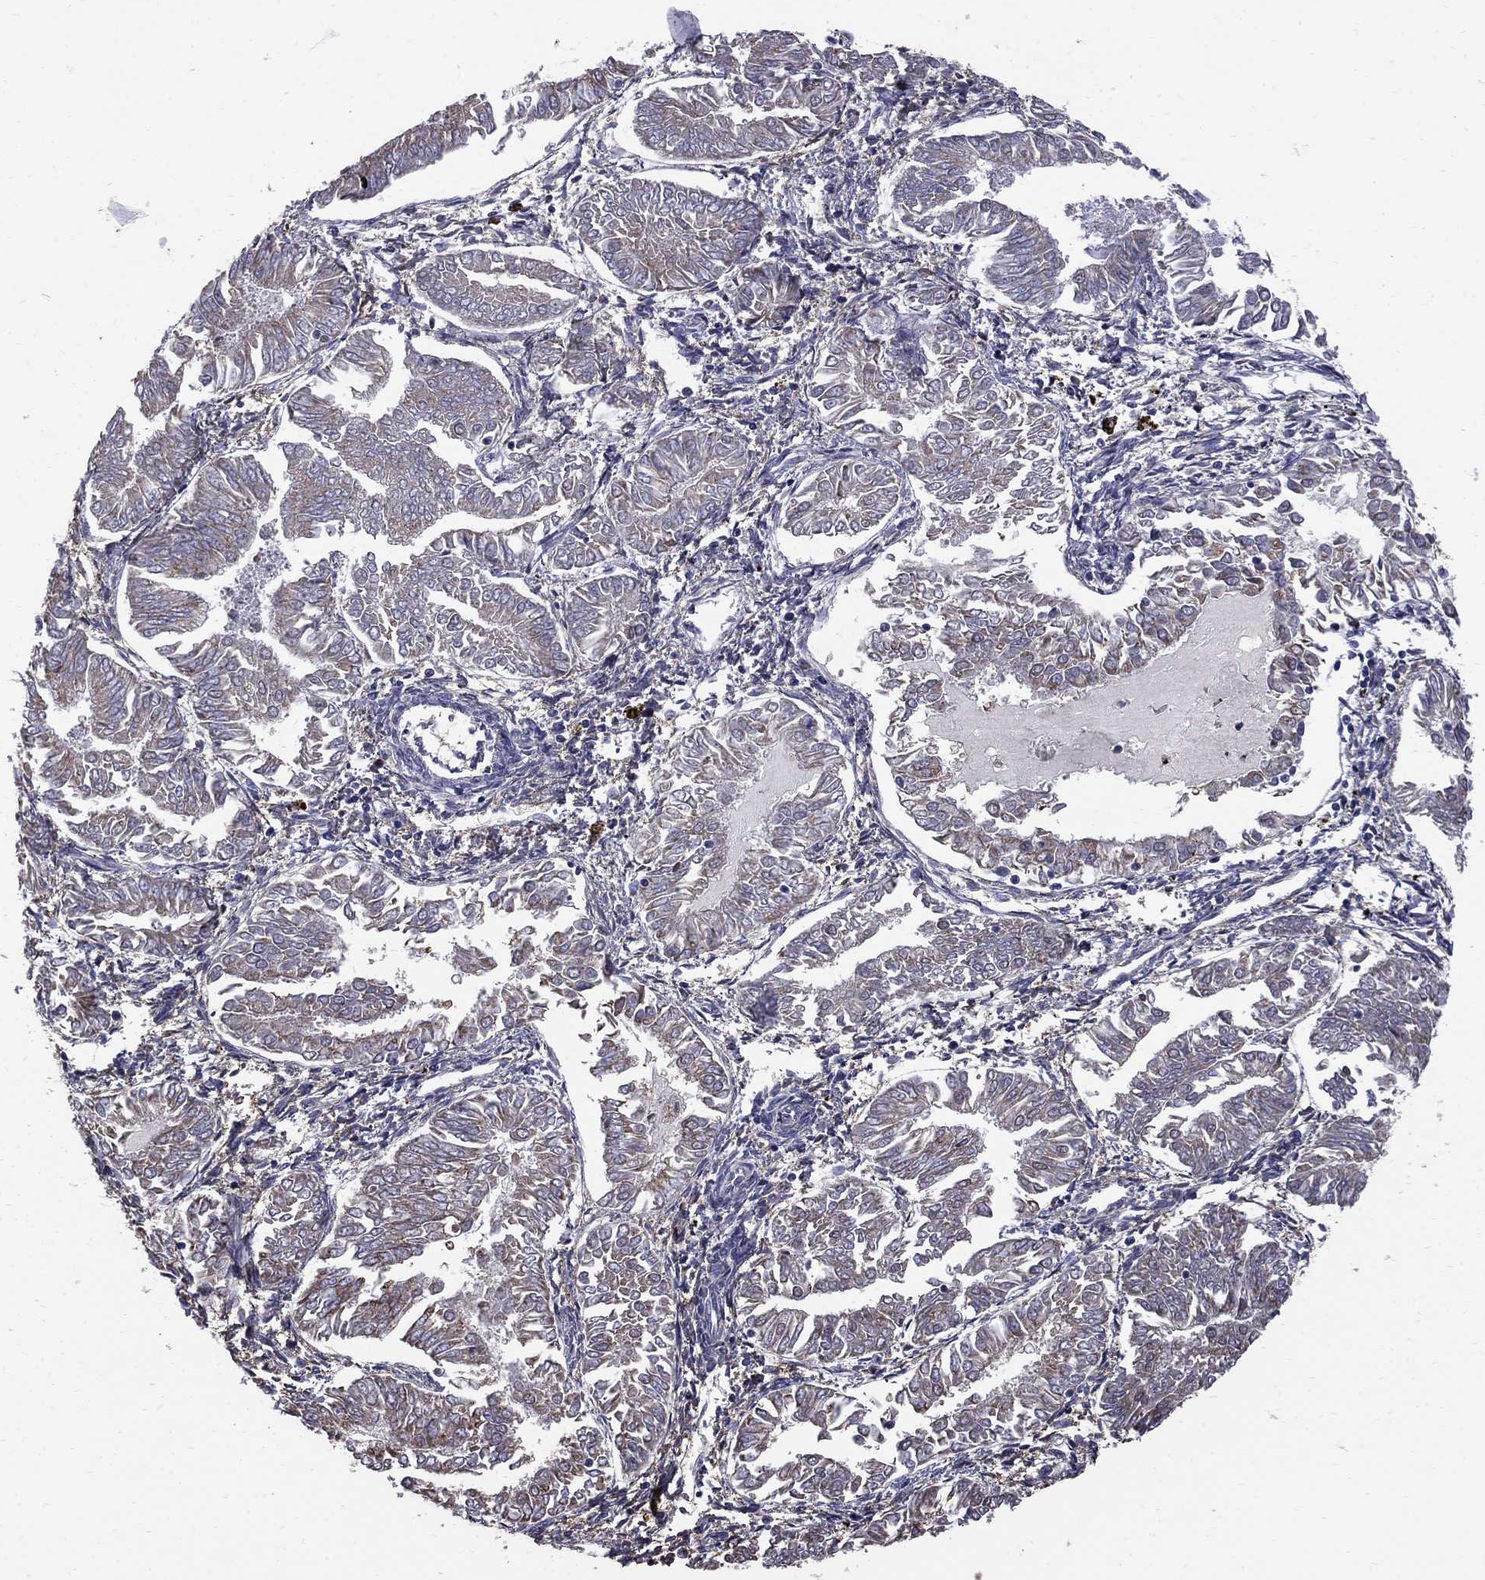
{"staining": {"intensity": "weak", "quantity": "<25%", "location": "cytoplasmic/membranous"}, "tissue": "endometrial cancer", "cell_type": "Tumor cells", "image_type": "cancer", "snomed": [{"axis": "morphology", "description": "Adenocarcinoma, NOS"}, {"axis": "topography", "description": "Endometrium"}], "caption": "There is no significant positivity in tumor cells of adenocarcinoma (endometrial).", "gene": "HSPB2", "patient": {"sex": "female", "age": 53}}